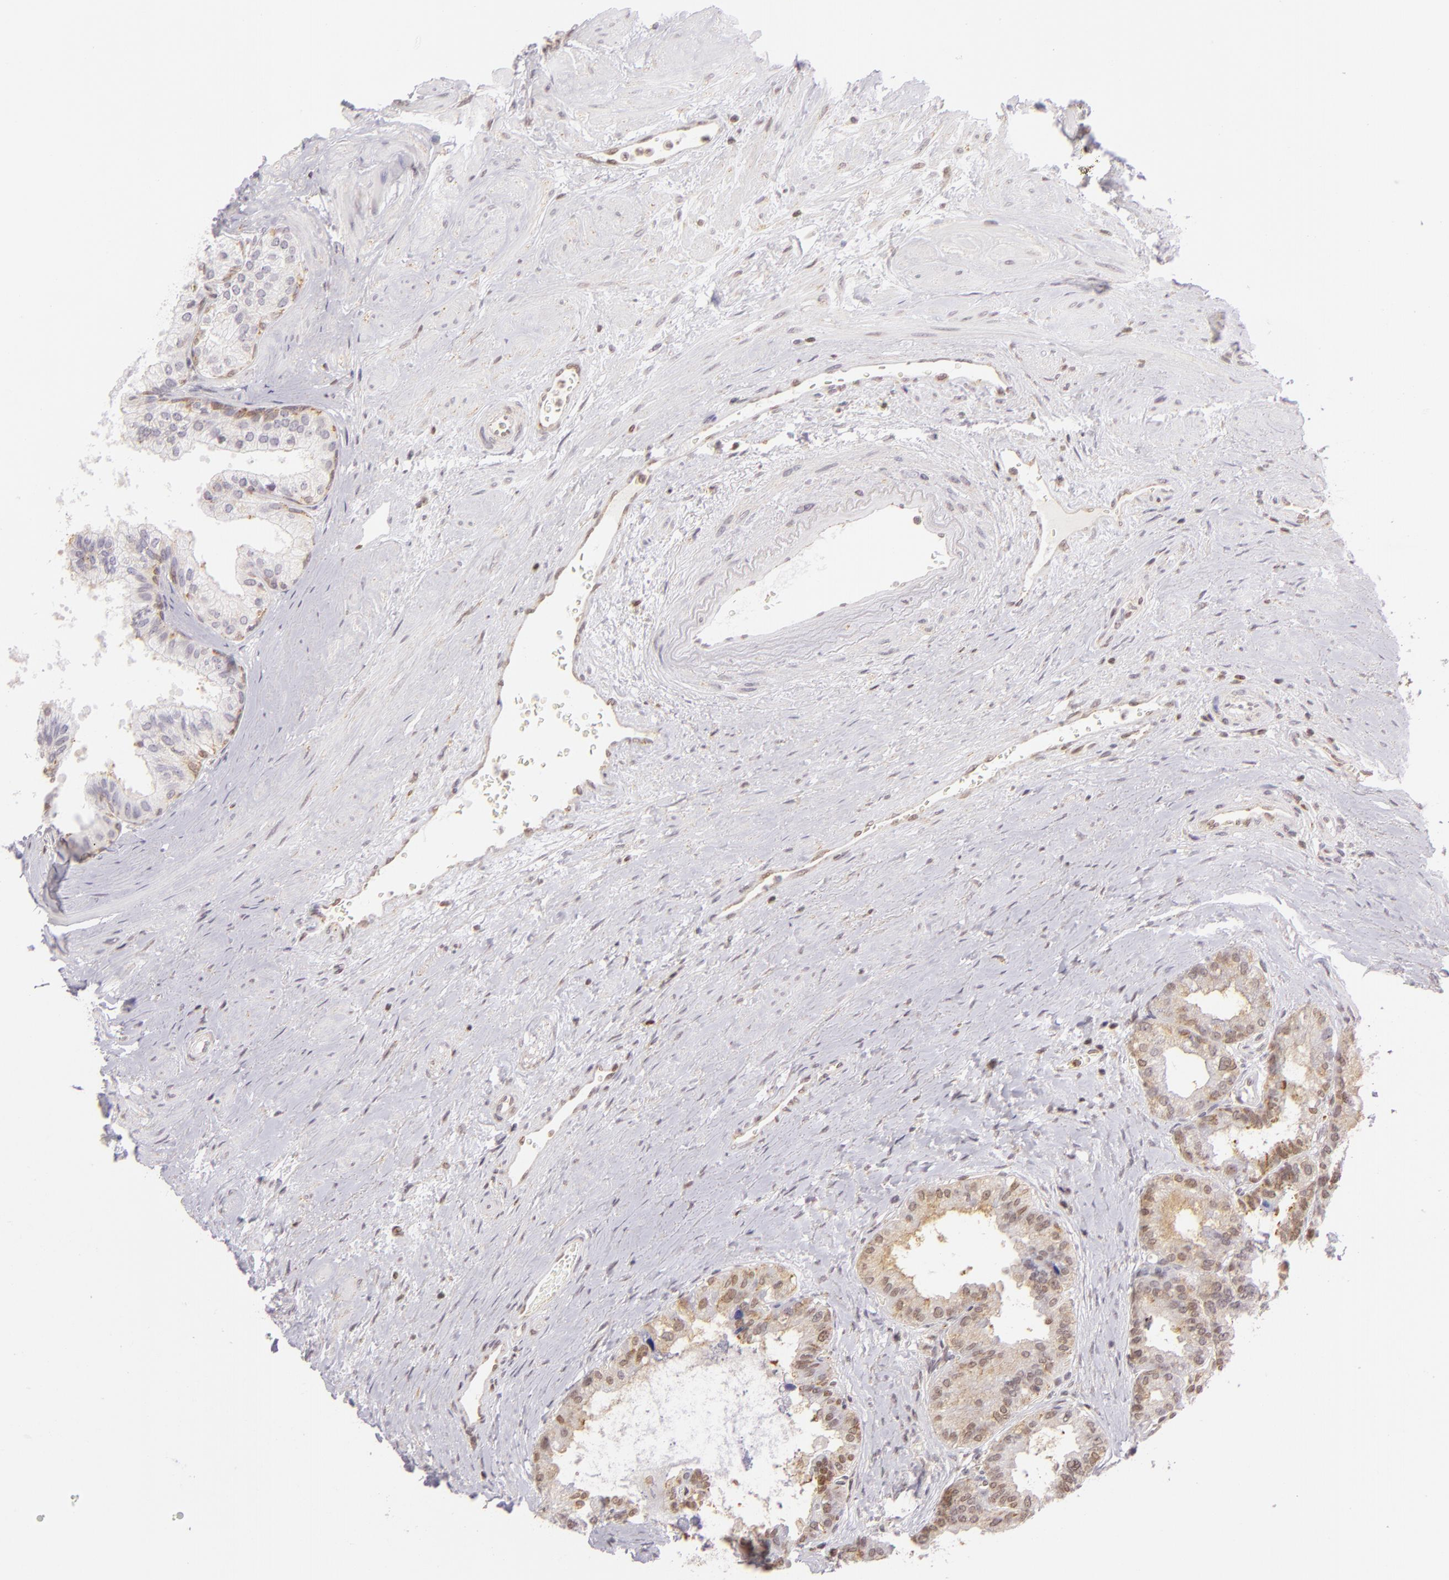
{"staining": {"intensity": "moderate", "quantity": "25%-75%", "location": "cytoplasmic/membranous"}, "tissue": "prostate", "cell_type": "Glandular cells", "image_type": "normal", "snomed": [{"axis": "morphology", "description": "Normal tissue, NOS"}, {"axis": "topography", "description": "Prostate"}], "caption": "Prostate stained for a protein displays moderate cytoplasmic/membranous positivity in glandular cells.", "gene": "ENSG00000290315", "patient": {"sex": "male", "age": 60}}